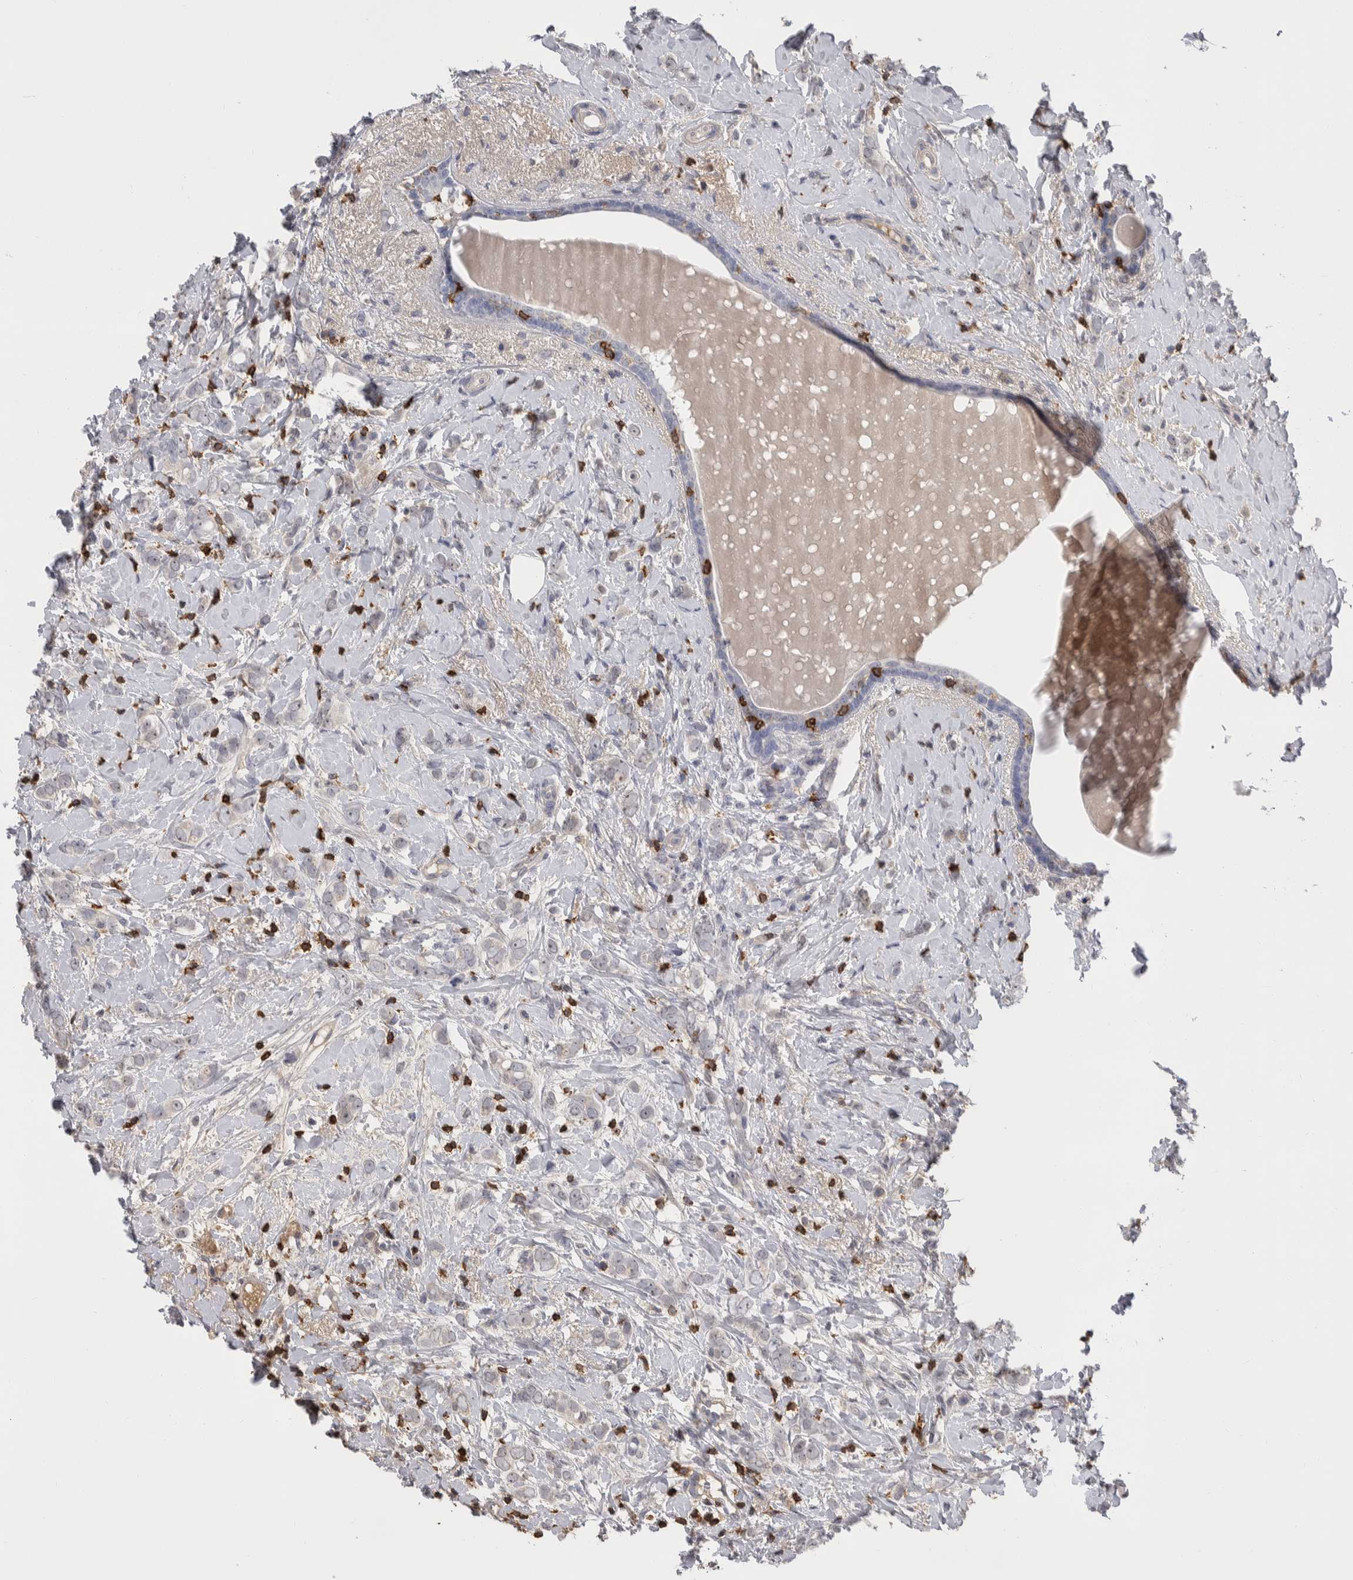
{"staining": {"intensity": "negative", "quantity": "none", "location": "none"}, "tissue": "breast cancer", "cell_type": "Tumor cells", "image_type": "cancer", "snomed": [{"axis": "morphology", "description": "Normal tissue, NOS"}, {"axis": "morphology", "description": "Lobular carcinoma"}, {"axis": "topography", "description": "Breast"}], "caption": "Immunohistochemical staining of breast lobular carcinoma reveals no significant positivity in tumor cells.", "gene": "CEP295NL", "patient": {"sex": "female", "age": 47}}